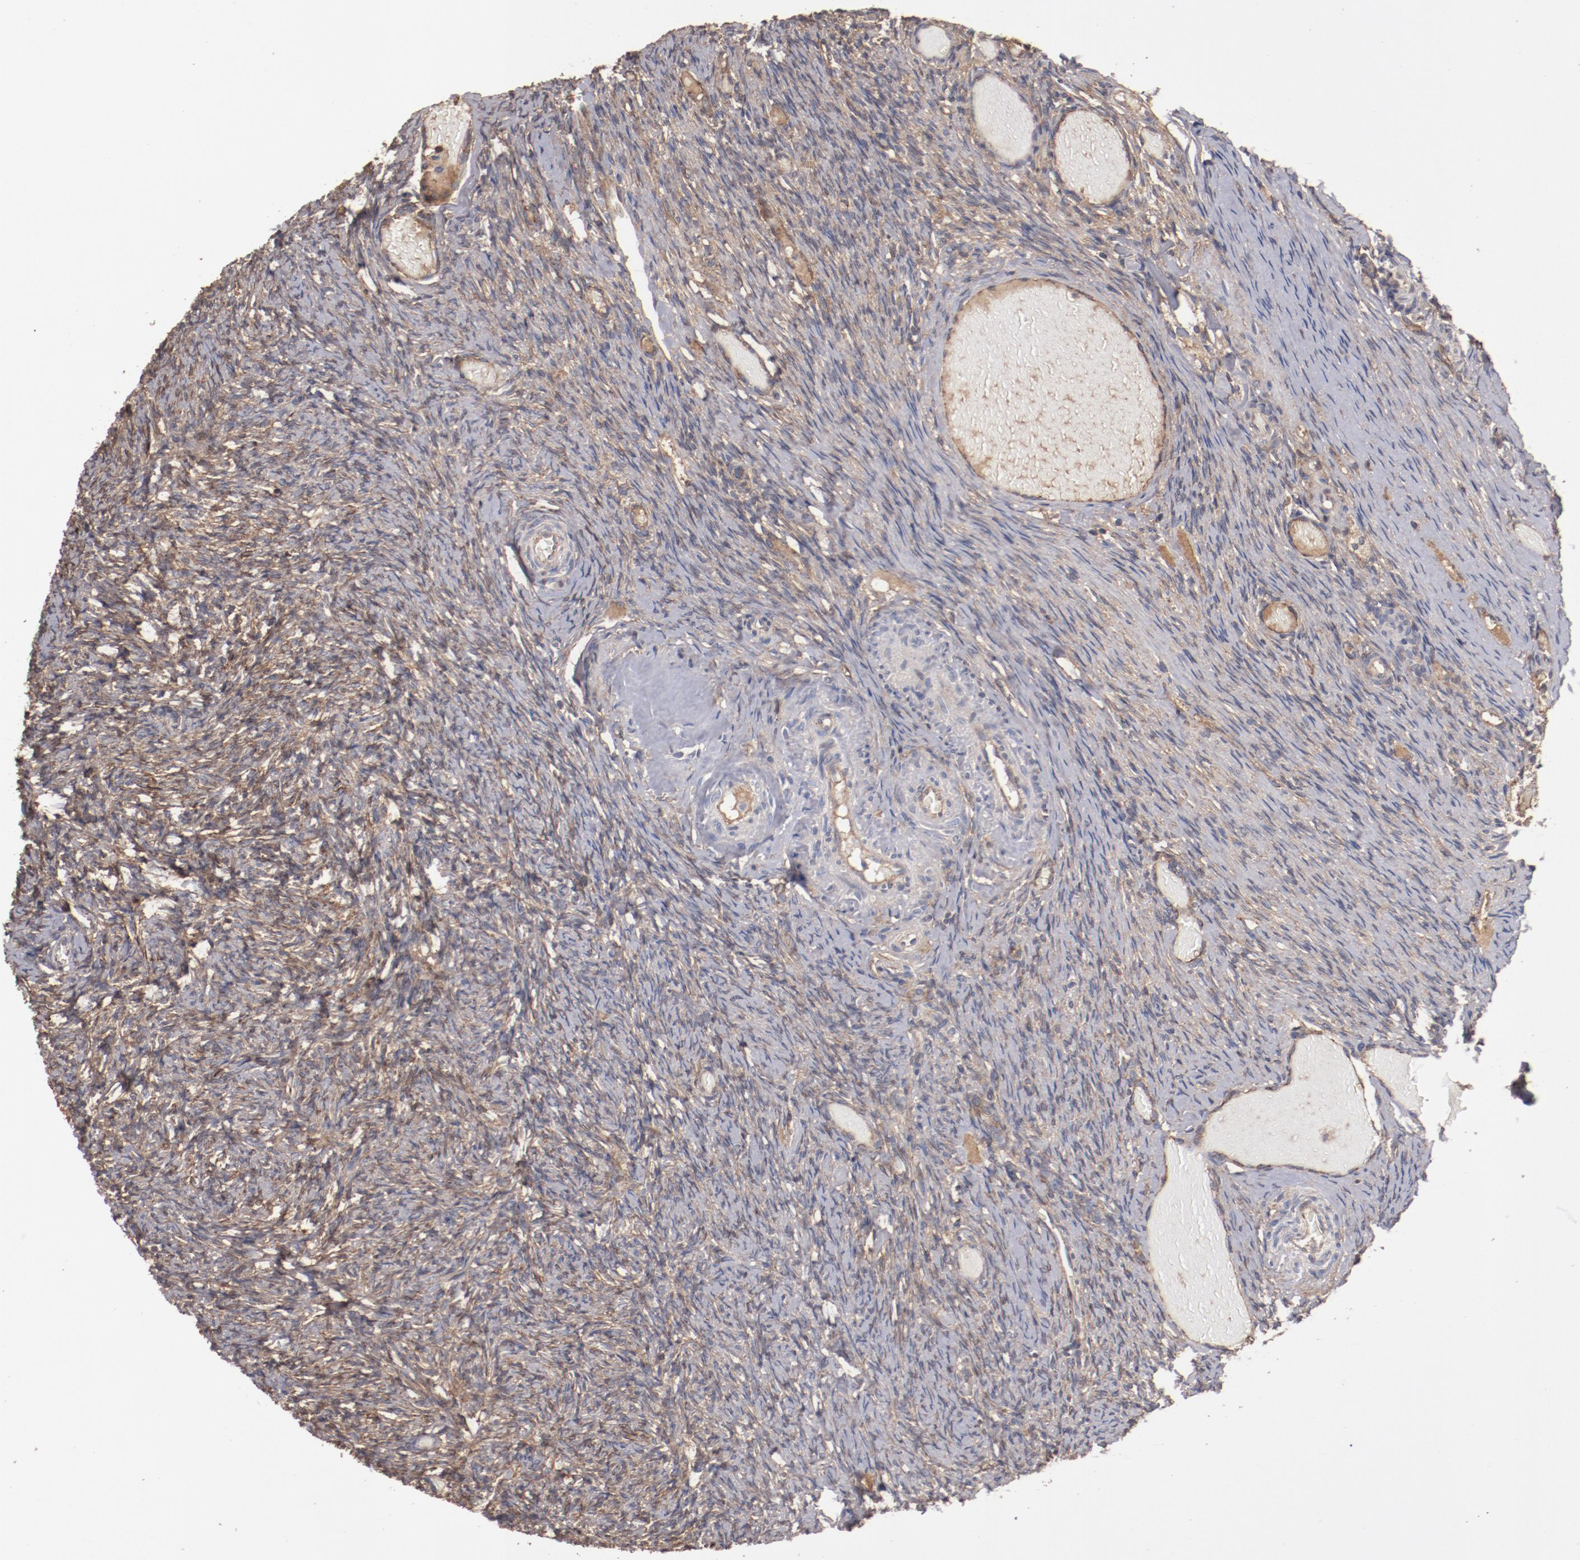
{"staining": {"intensity": "weak", "quantity": ">75%", "location": "cytoplasmic/membranous"}, "tissue": "ovary", "cell_type": "Follicle cells", "image_type": "normal", "snomed": [{"axis": "morphology", "description": "Normal tissue, NOS"}, {"axis": "topography", "description": "Ovary"}], "caption": "High-magnification brightfield microscopy of unremarkable ovary stained with DAB (3,3'-diaminobenzidine) (brown) and counterstained with hematoxylin (blue). follicle cells exhibit weak cytoplasmic/membranous positivity is appreciated in approximately>75% of cells.", "gene": "DIPK2B", "patient": {"sex": "female", "age": 60}}